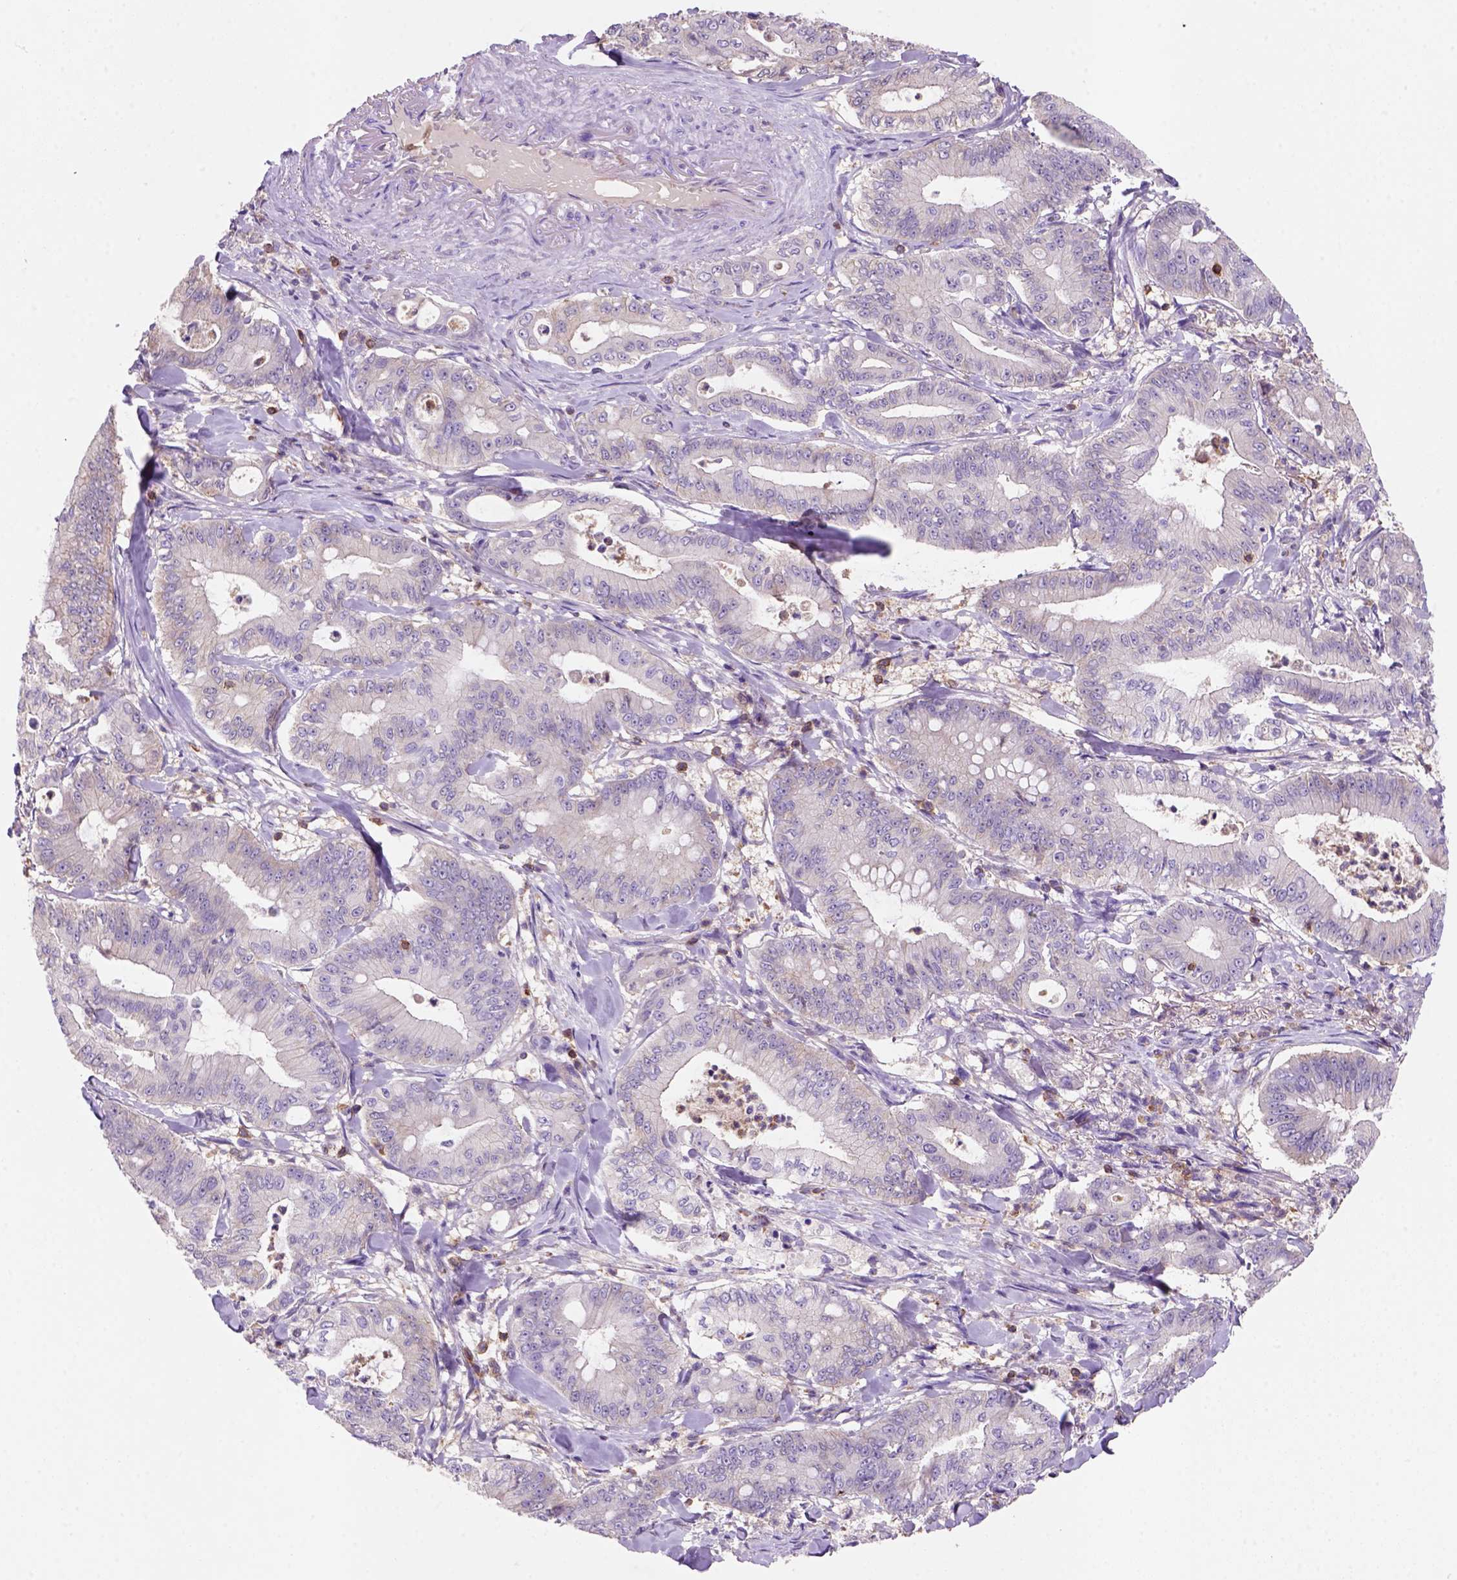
{"staining": {"intensity": "negative", "quantity": "none", "location": "none"}, "tissue": "pancreatic cancer", "cell_type": "Tumor cells", "image_type": "cancer", "snomed": [{"axis": "morphology", "description": "Adenocarcinoma, NOS"}, {"axis": "topography", "description": "Pancreas"}], "caption": "Pancreatic cancer stained for a protein using immunohistochemistry (IHC) demonstrates no expression tumor cells.", "gene": "INPP5D", "patient": {"sex": "male", "age": 71}}